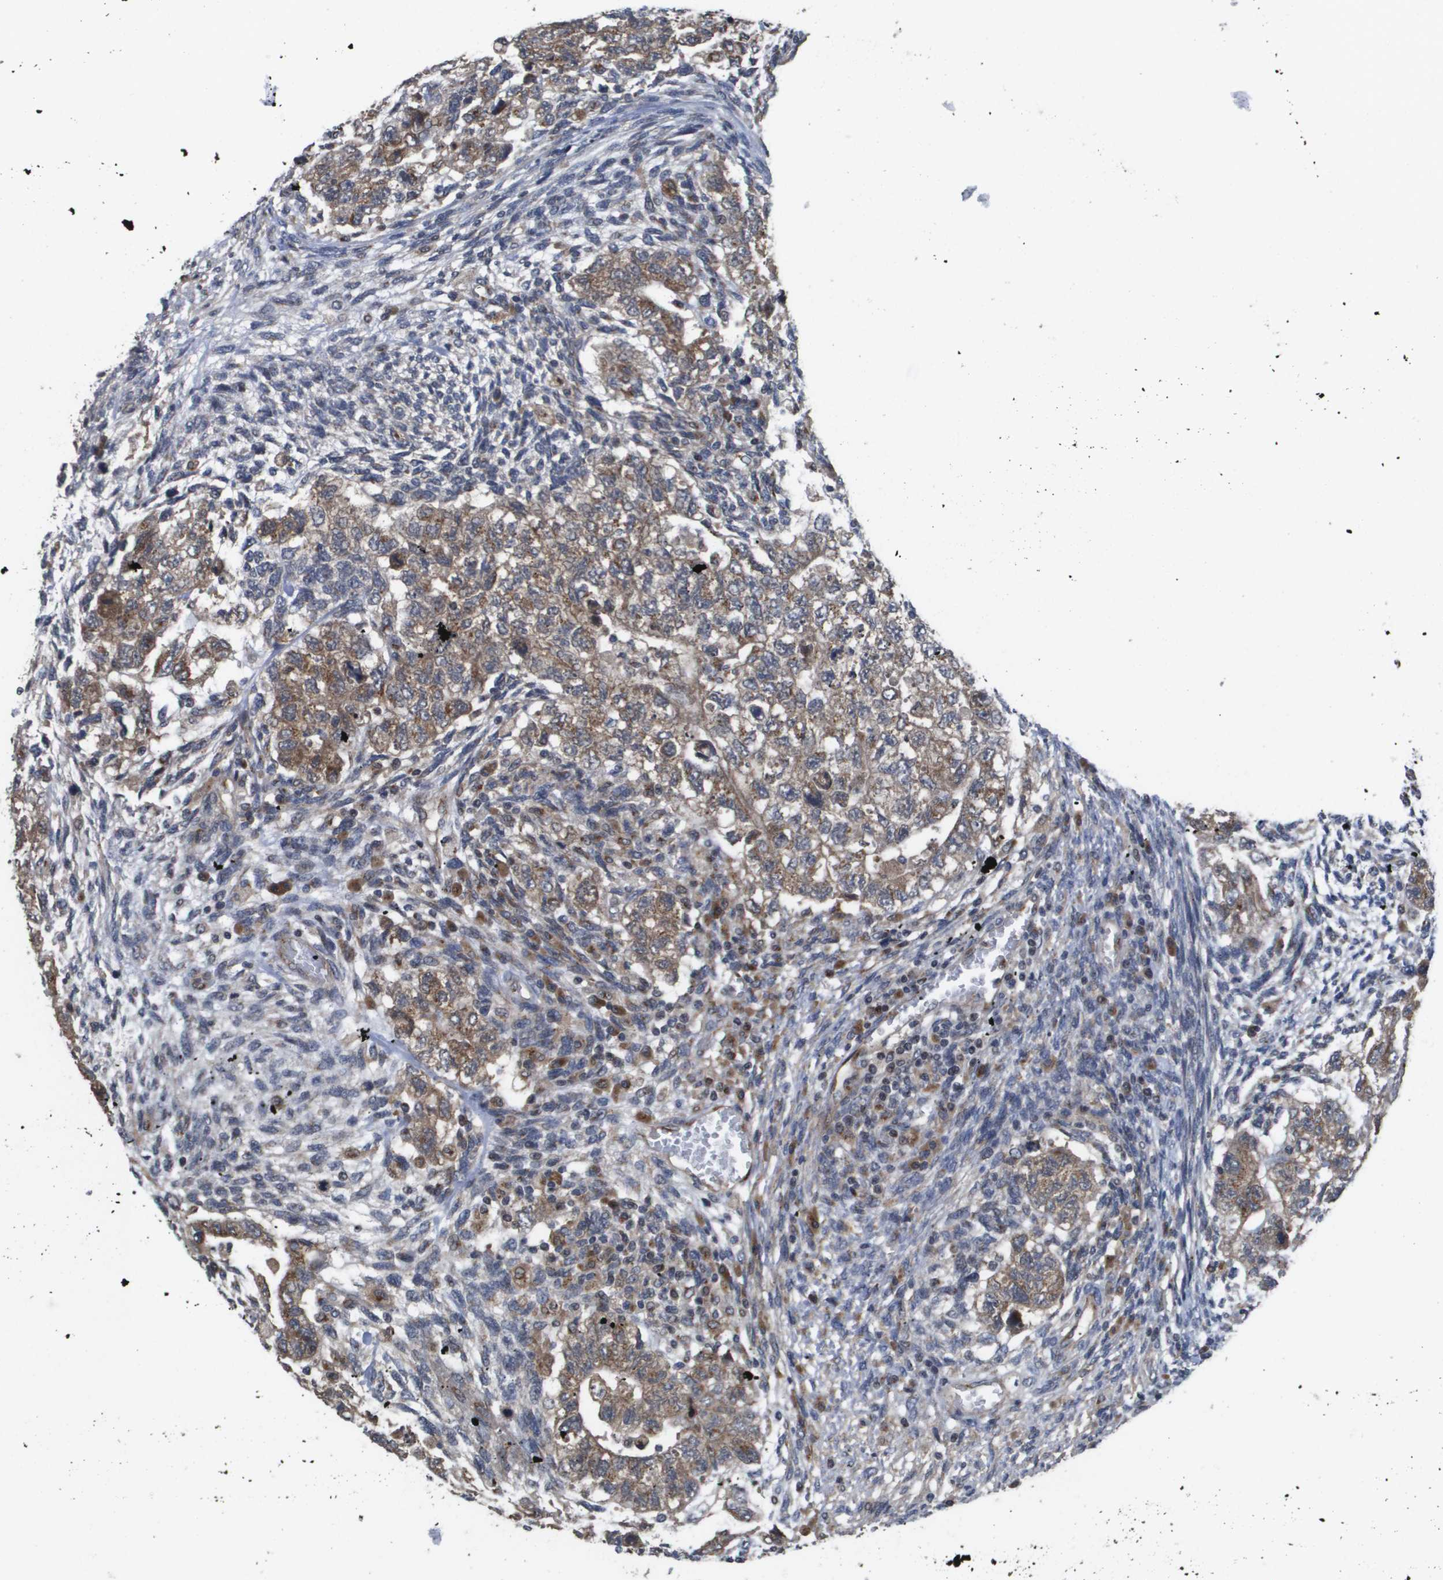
{"staining": {"intensity": "moderate", "quantity": ">75%", "location": "cytoplasmic/membranous"}, "tissue": "testis cancer", "cell_type": "Tumor cells", "image_type": "cancer", "snomed": [{"axis": "morphology", "description": "Normal tissue, NOS"}, {"axis": "morphology", "description": "Carcinoma, Embryonal, NOS"}, {"axis": "topography", "description": "Testis"}], "caption": "Testis cancer (embryonal carcinoma) stained with DAB IHC shows medium levels of moderate cytoplasmic/membranous expression in approximately >75% of tumor cells.", "gene": "PCK1", "patient": {"sex": "male", "age": 36}}